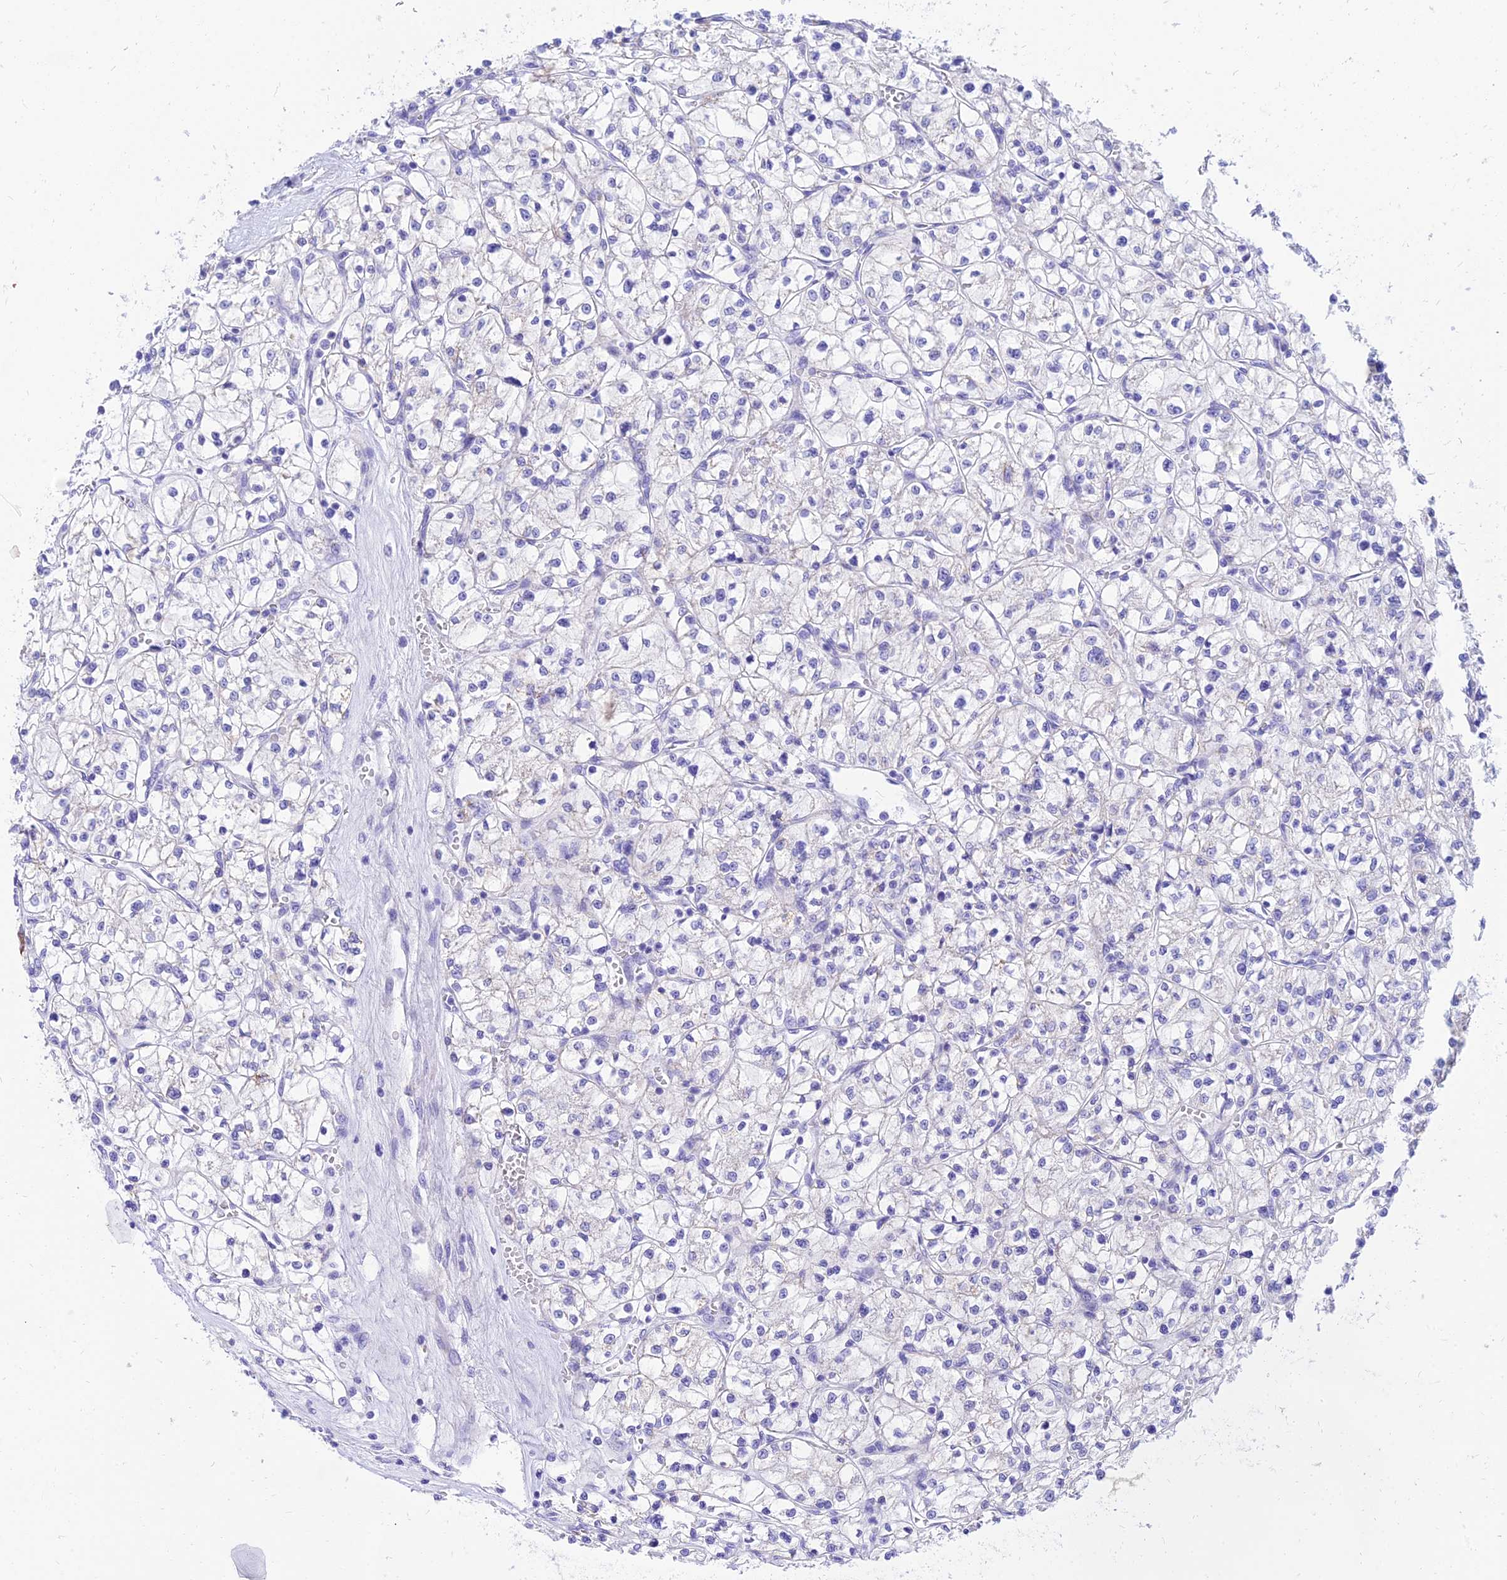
{"staining": {"intensity": "negative", "quantity": "none", "location": "none"}, "tissue": "renal cancer", "cell_type": "Tumor cells", "image_type": "cancer", "snomed": [{"axis": "morphology", "description": "Adenocarcinoma, NOS"}, {"axis": "topography", "description": "Kidney"}], "caption": "Tumor cells are negative for protein expression in human renal adenocarcinoma.", "gene": "PKN3", "patient": {"sex": "female", "age": 64}}